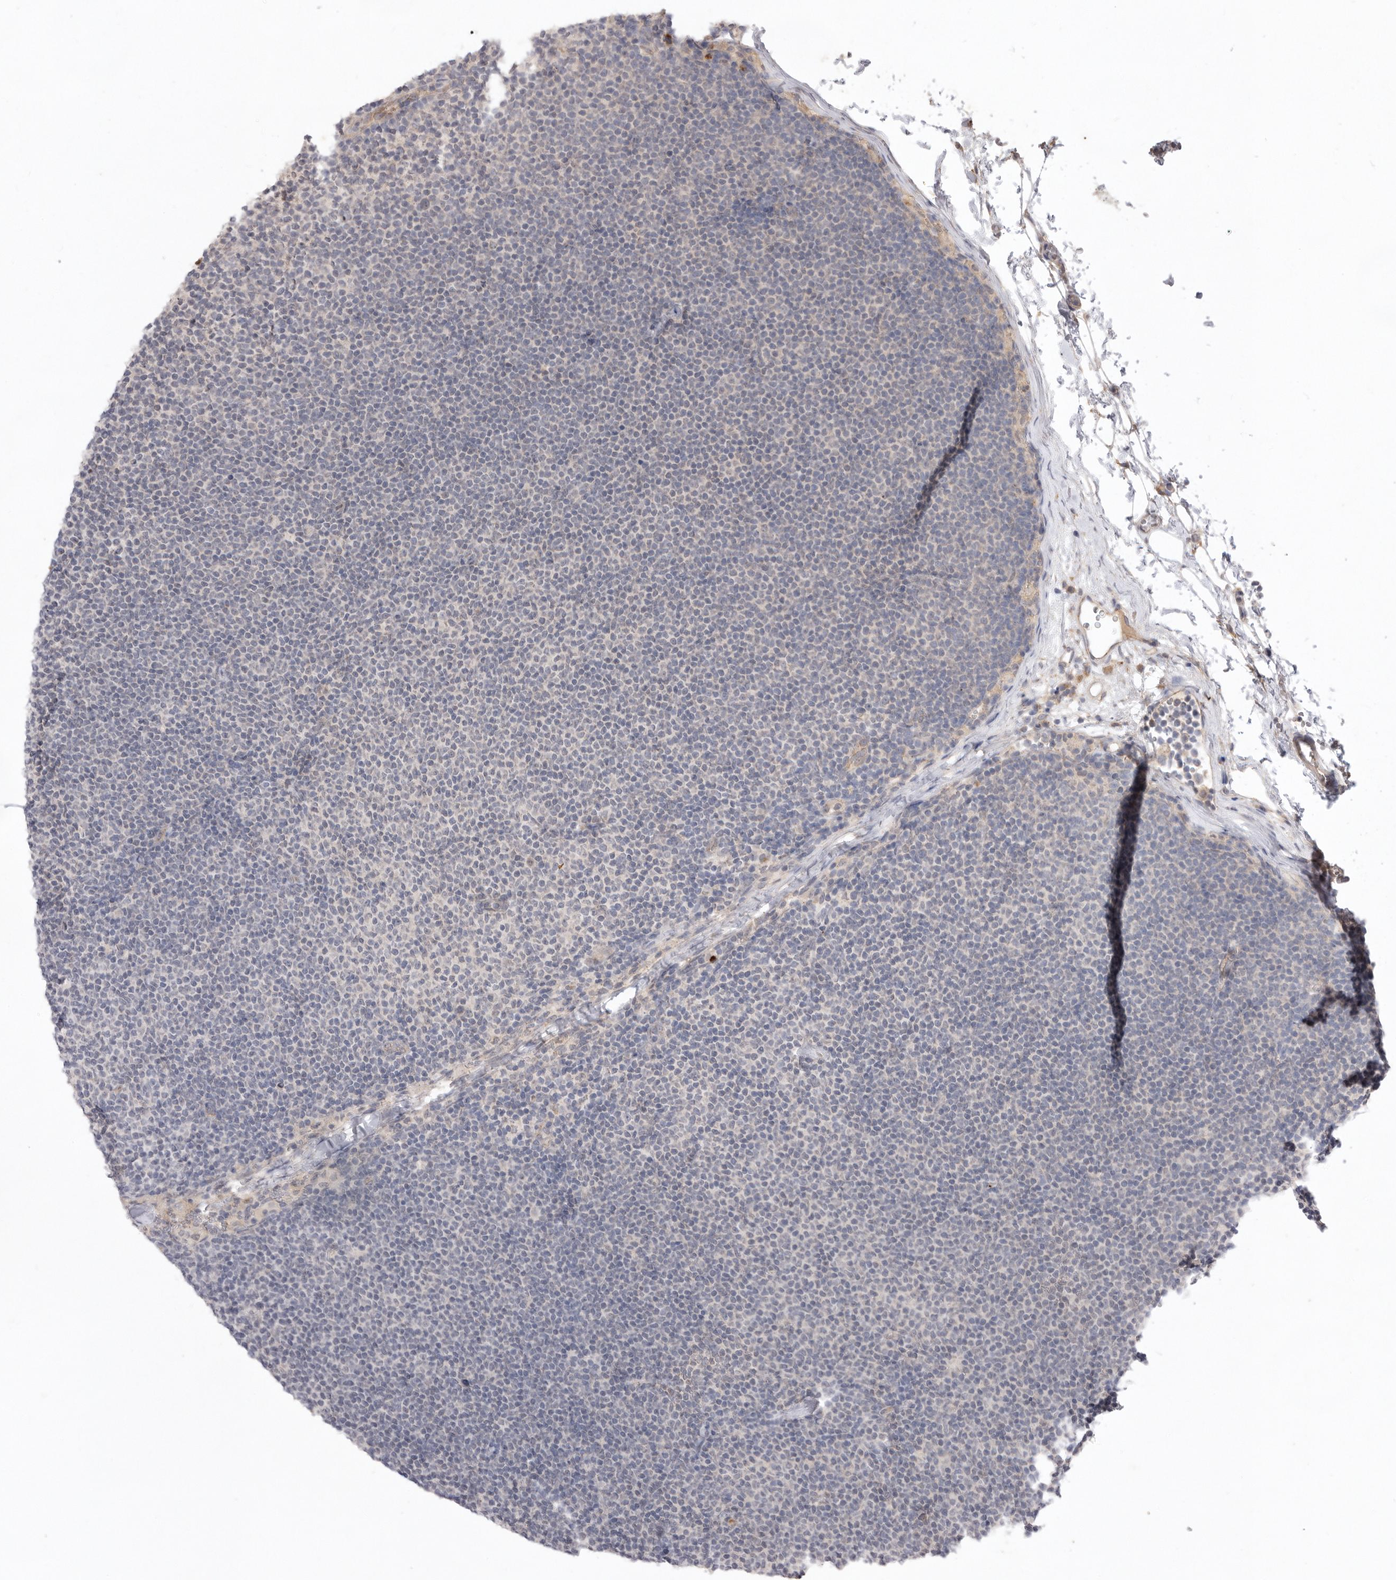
{"staining": {"intensity": "negative", "quantity": "none", "location": "none"}, "tissue": "lymphoma", "cell_type": "Tumor cells", "image_type": "cancer", "snomed": [{"axis": "morphology", "description": "Malignant lymphoma, non-Hodgkin's type, Low grade"}, {"axis": "topography", "description": "Lymph node"}], "caption": "Tumor cells are negative for protein expression in human low-grade malignant lymphoma, non-Hodgkin's type.", "gene": "TLR3", "patient": {"sex": "female", "age": 53}}